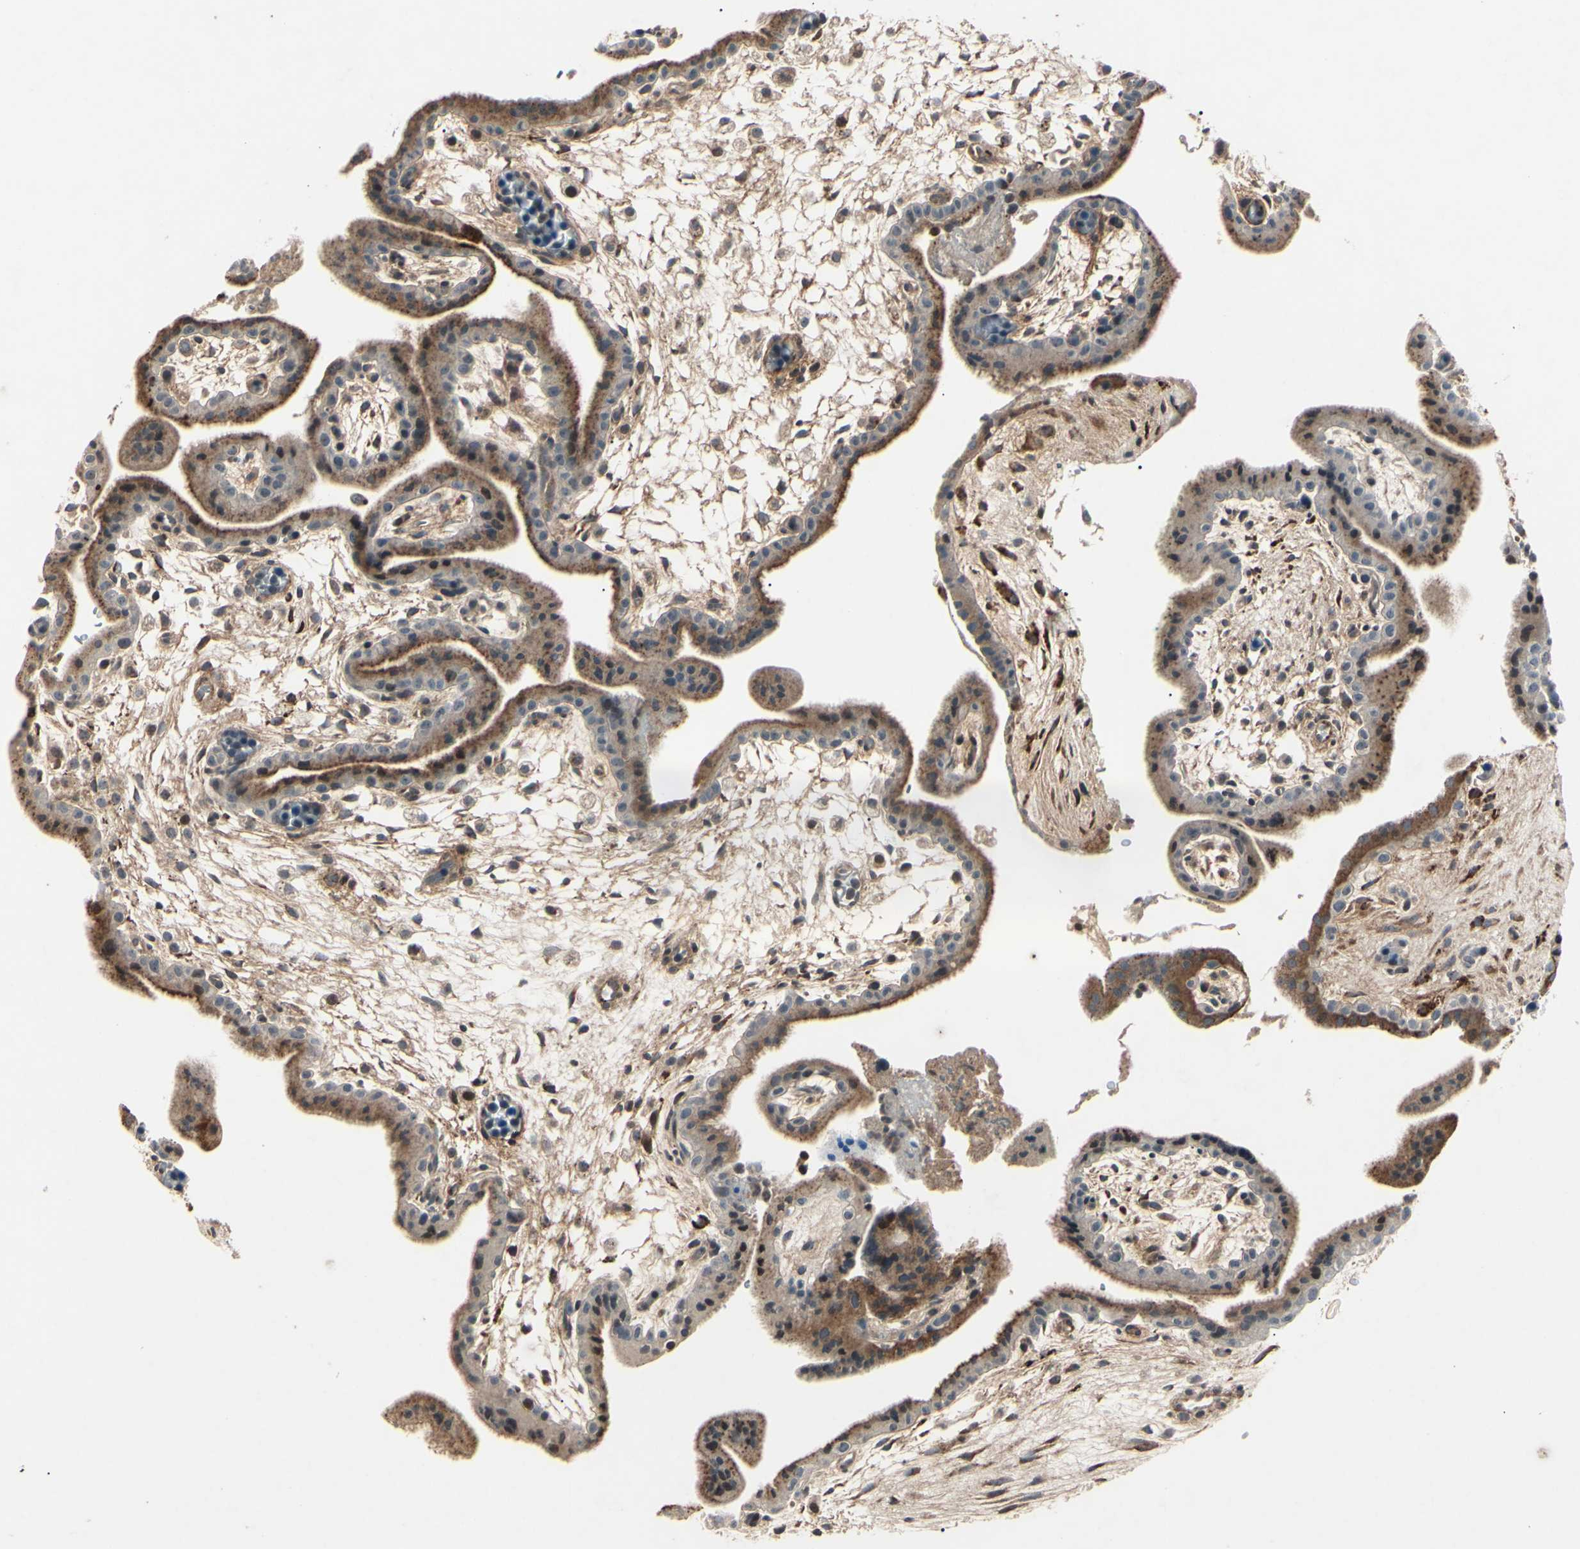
{"staining": {"intensity": "moderate", "quantity": ">75%", "location": "cytoplasmic/membranous"}, "tissue": "placenta", "cell_type": "Trophoblastic cells", "image_type": "normal", "snomed": [{"axis": "morphology", "description": "Normal tissue, NOS"}, {"axis": "topography", "description": "Placenta"}], "caption": "Immunohistochemistry (IHC) photomicrograph of benign placenta: human placenta stained using immunohistochemistry (IHC) displays medium levels of moderate protein expression localized specifically in the cytoplasmic/membranous of trophoblastic cells, appearing as a cytoplasmic/membranous brown color.", "gene": "AEBP1", "patient": {"sex": "female", "age": 35}}